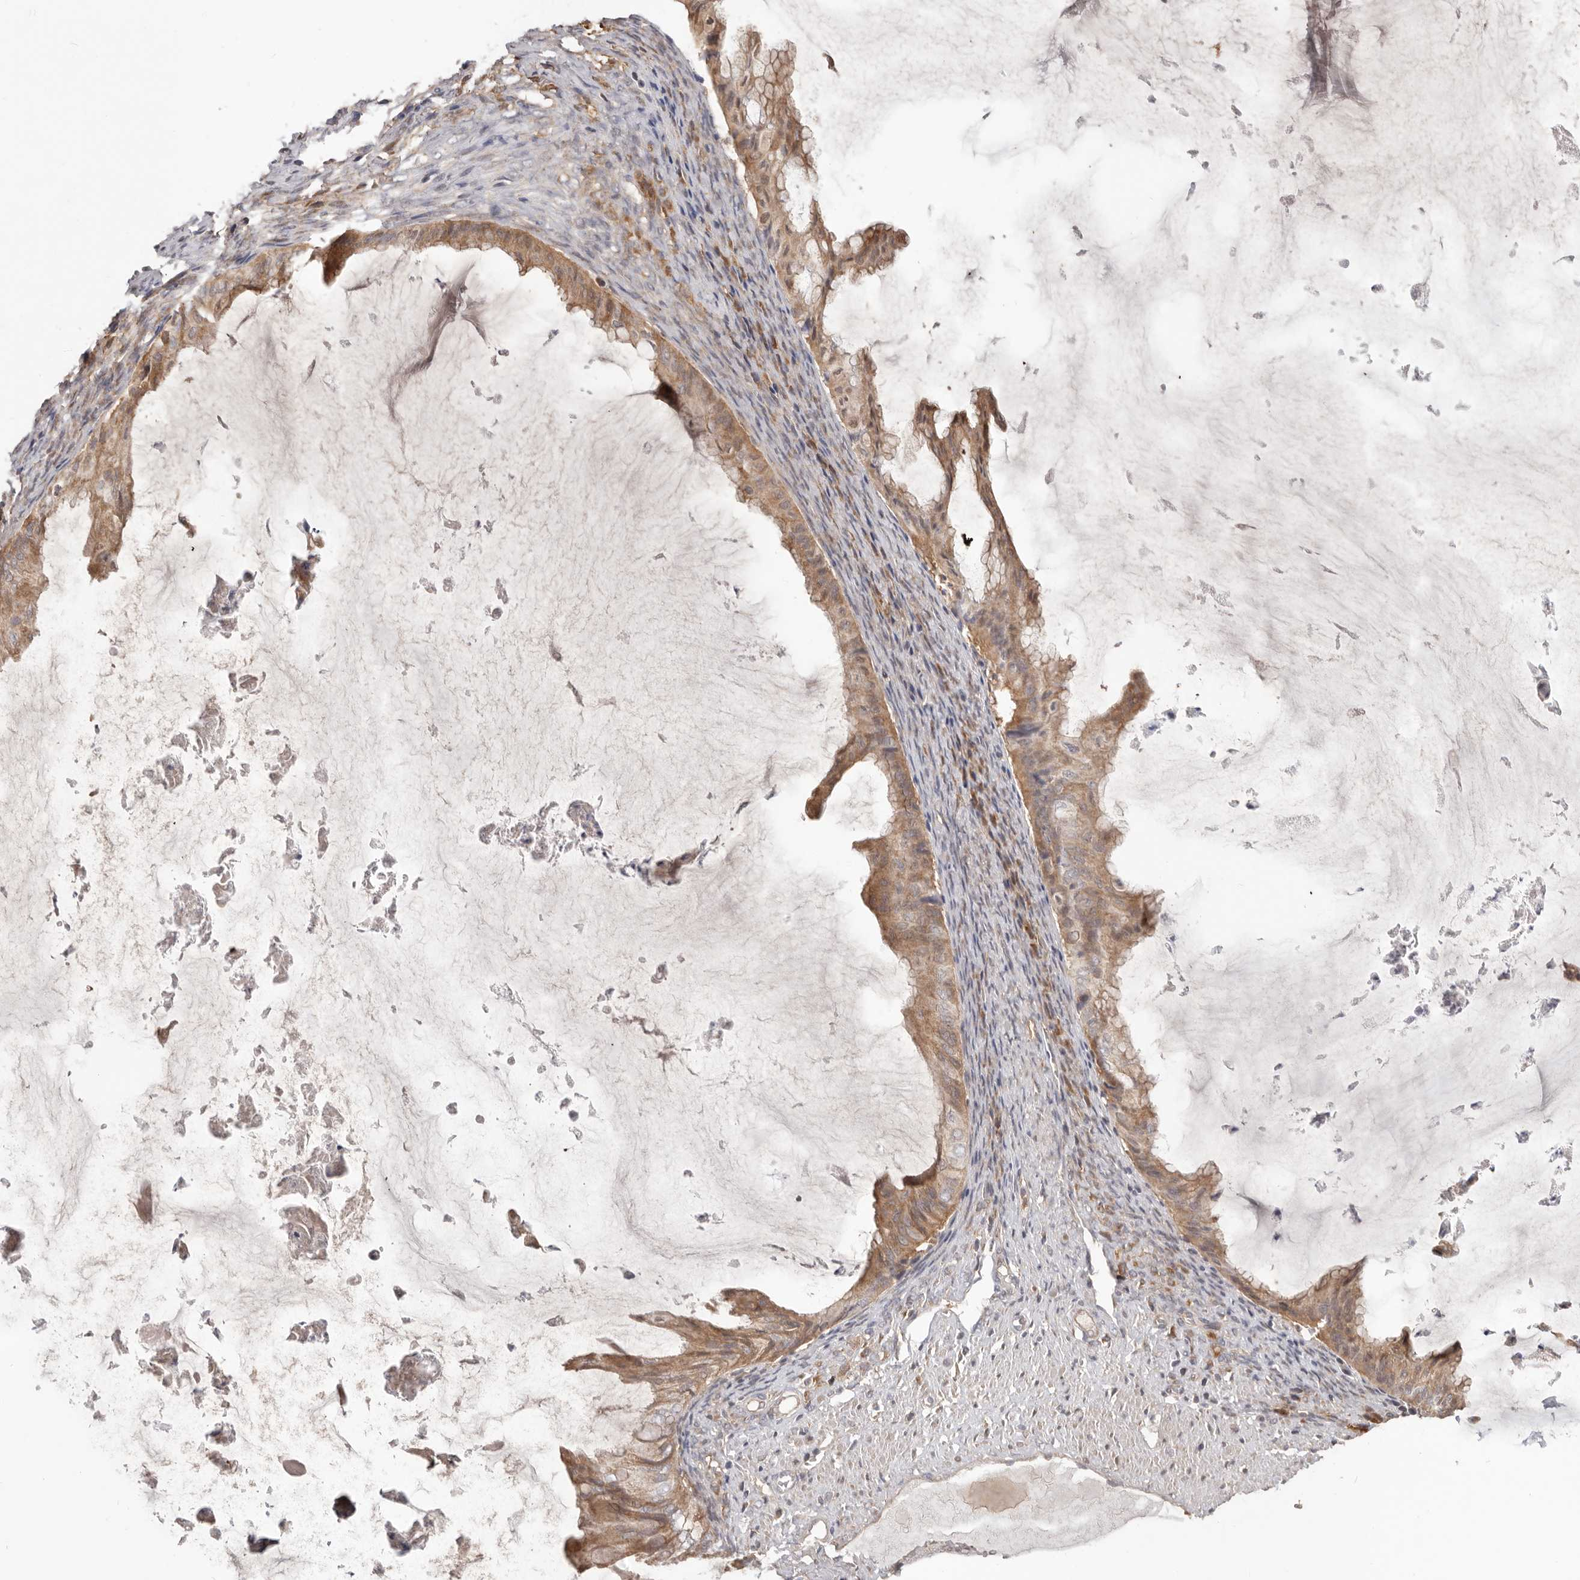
{"staining": {"intensity": "moderate", "quantity": ">75%", "location": "cytoplasmic/membranous"}, "tissue": "ovarian cancer", "cell_type": "Tumor cells", "image_type": "cancer", "snomed": [{"axis": "morphology", "description": "Cystadenocarcinoma, mucinous, NOS"}, {"axis": "topography", "description": "Ovary"}], "caption": "Immunohistochemical staining of ovarian mucinous cystadenocarcinoma displays moderate cytoplasmic/membranous protein expression in approximately >75% of tumor cells. (DAB IHC, brown staining for protein, blue staining for nuclei).", "gene": "LRP6", "patient": {"sex": "female", "age": 61}}